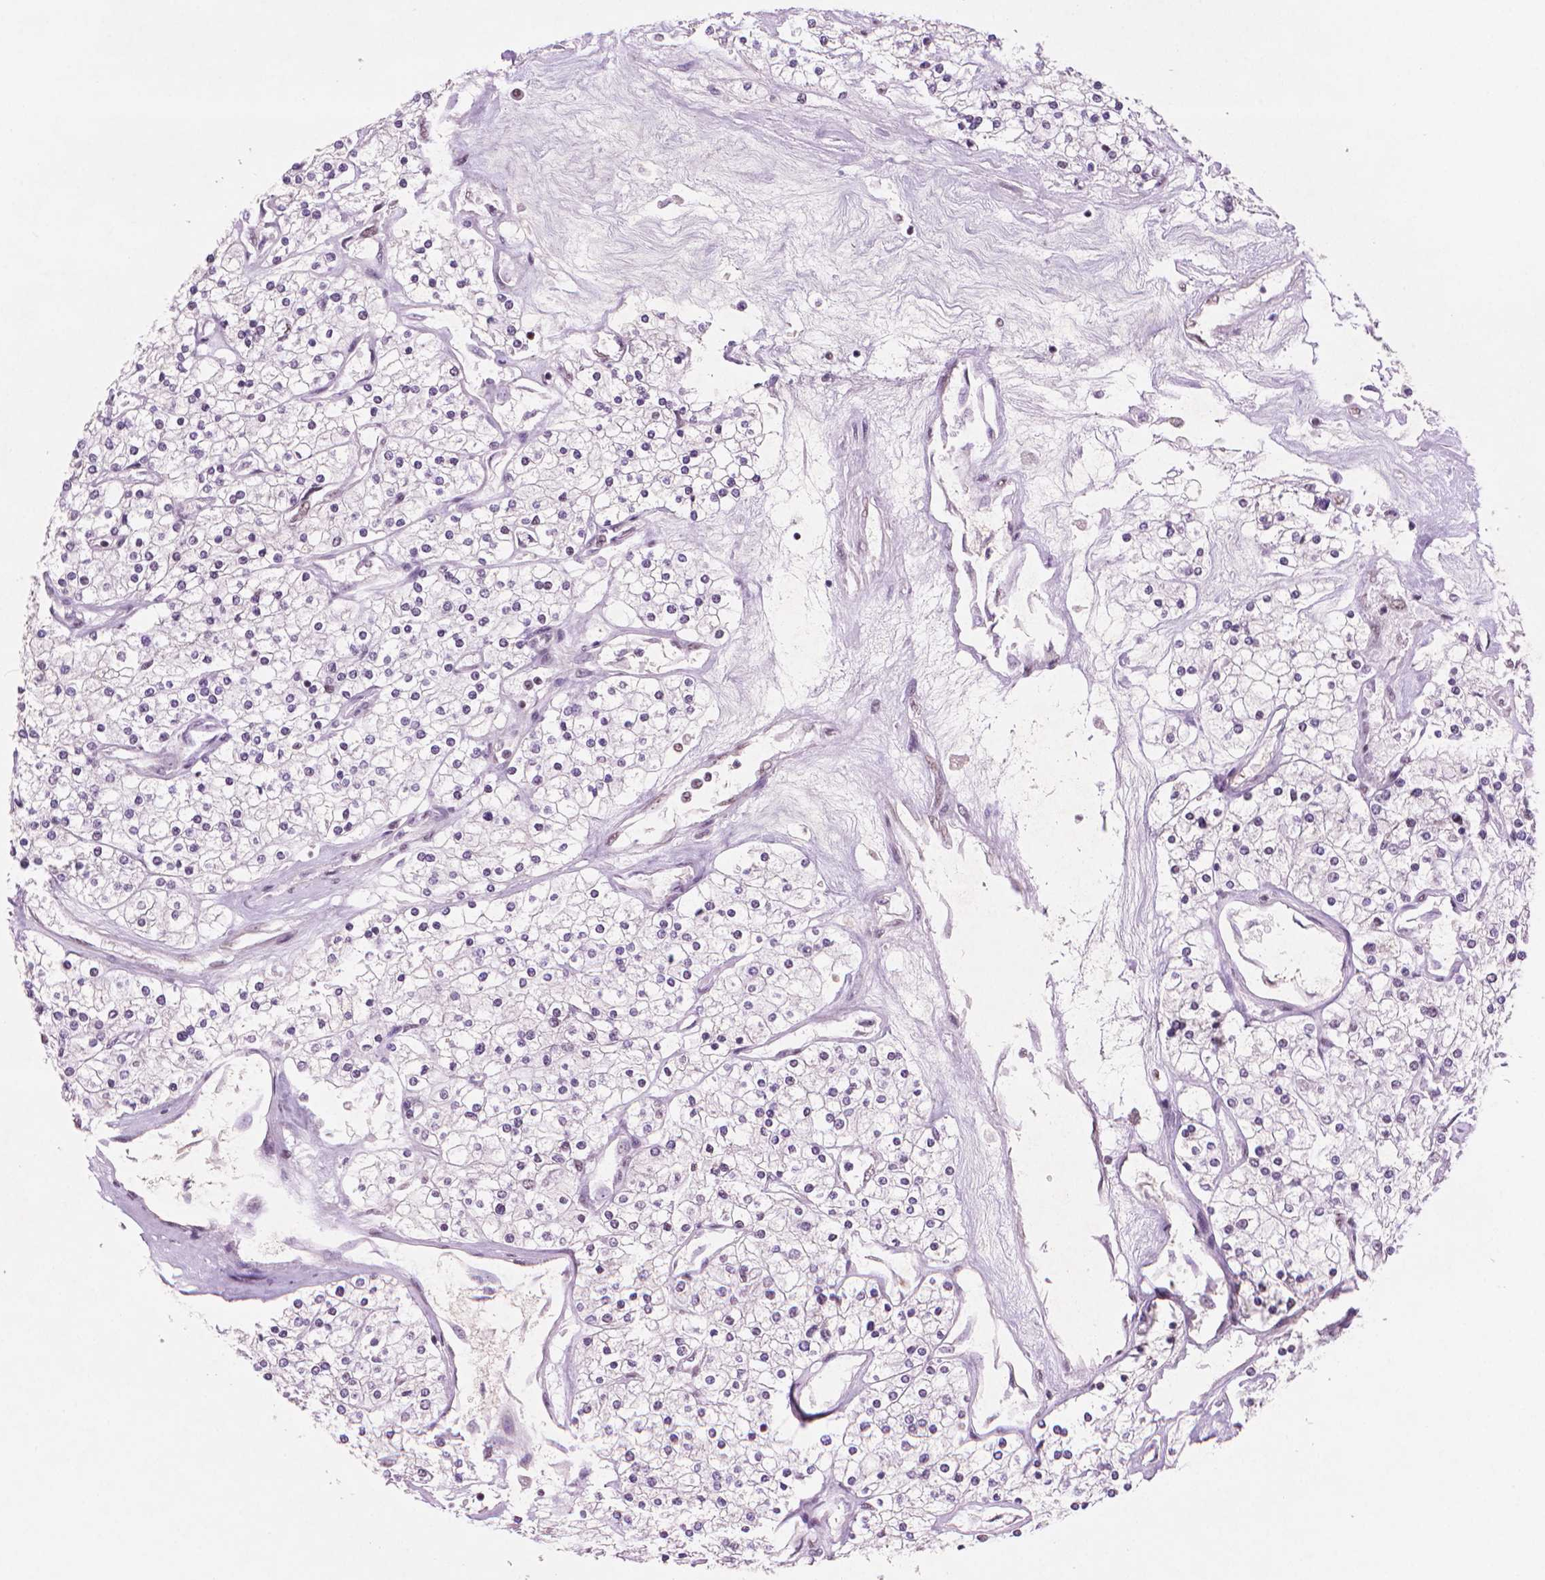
{"staining": {"intensity": "negative", "quantity": "none", "location": "none"}, "tissue": "renal cancer", "cell_type": "Tumor cells", "image_type": "cancer", "snomed": [{"axis": "morphology", "description": "Adenocarcinoma, NOS"}, {"axis": "topography", "description": "Kidney"}], "caption": "Immunohistochemistry of human renal cancer (adenocarcinoma) displays no expression in tumor cells. (Brightfield microscopy of DAB immunohistochemistry (IHC) at high magnification).", "gene": "RPA4", "patient": {"sex": "male", "age": 80}}